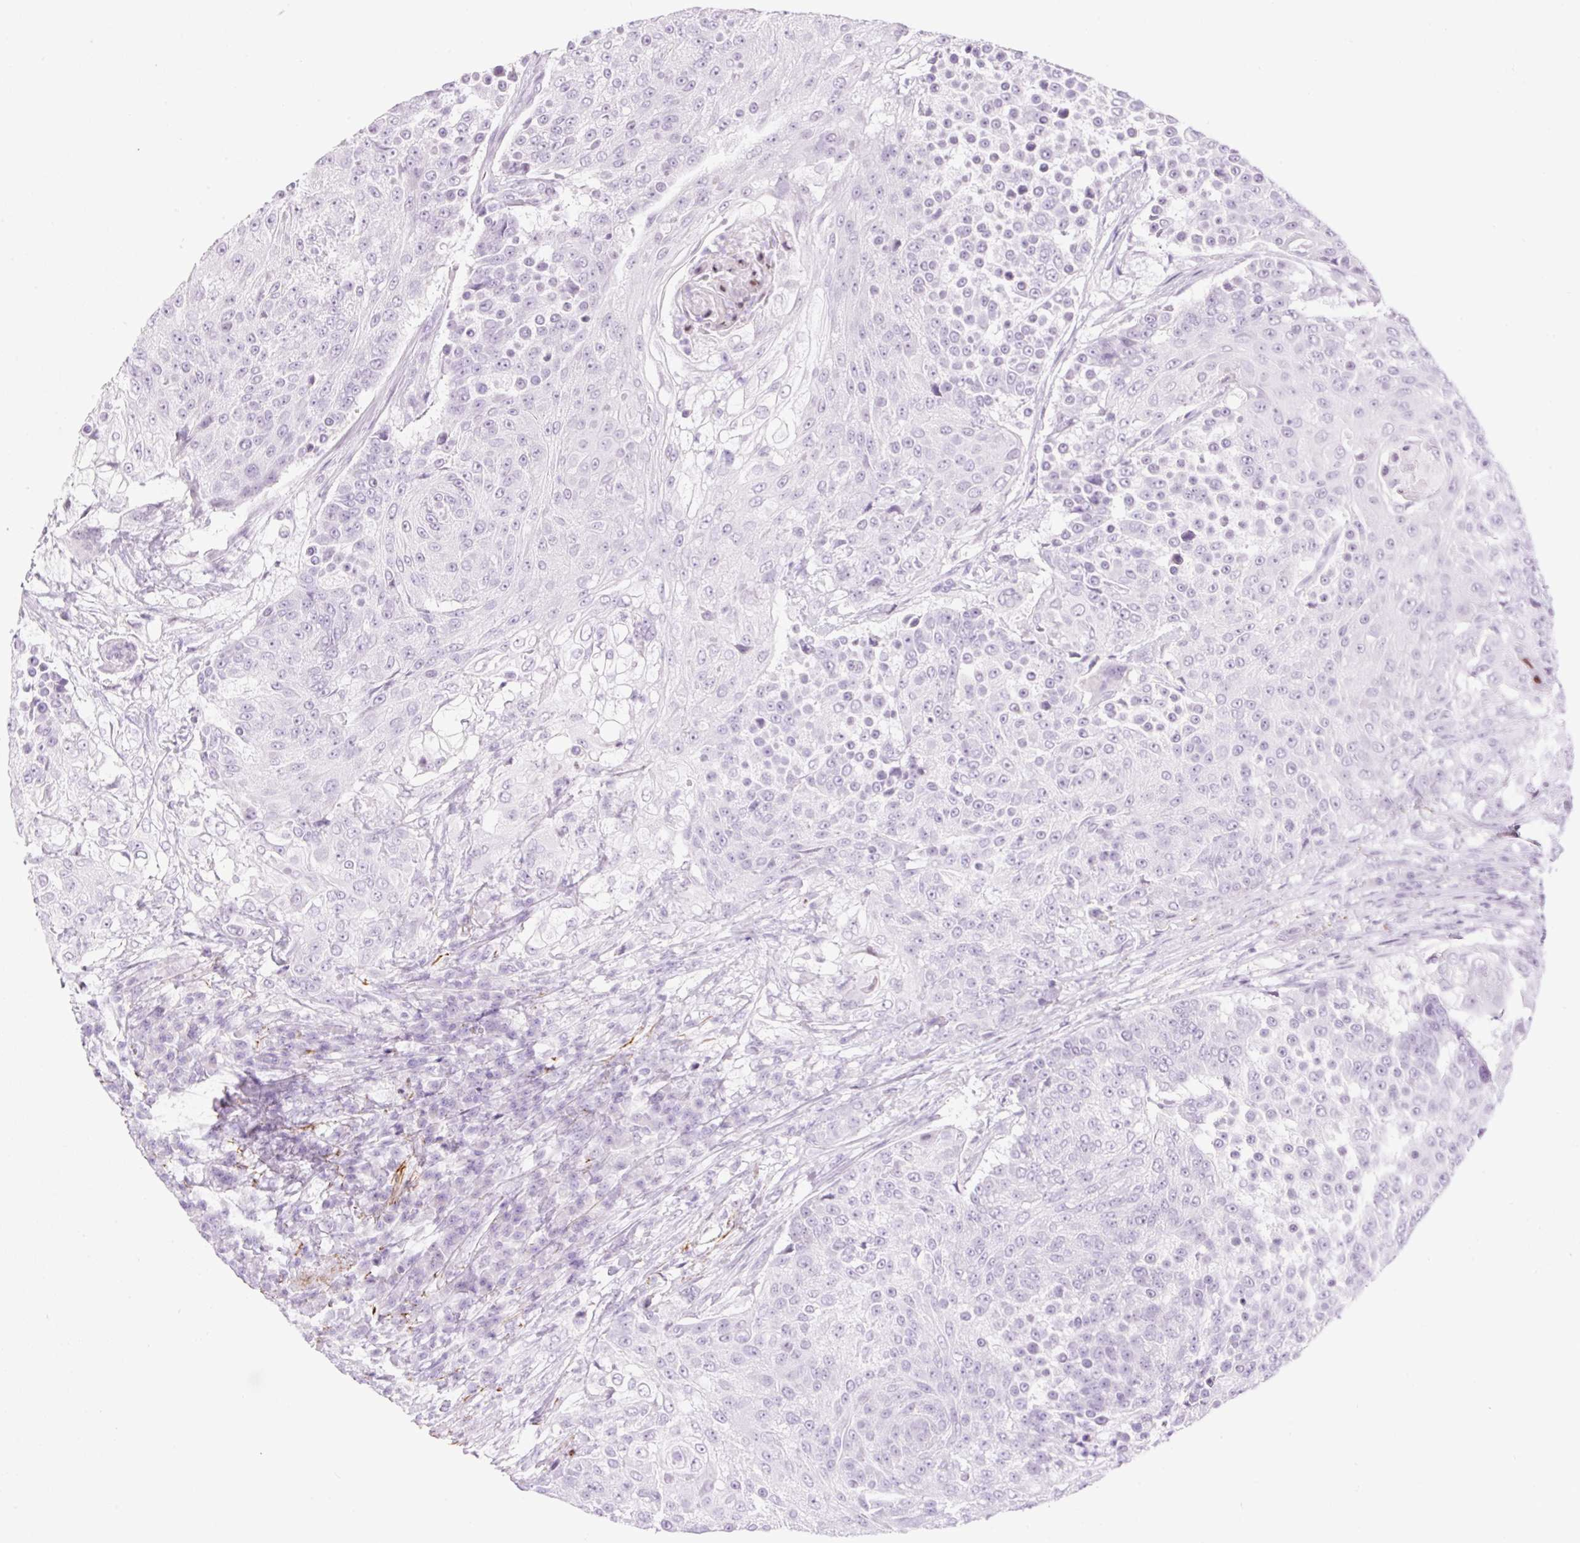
{"staining": {"intensity": "negative", "quantity": "none", "location": "none"}, "tissue": "urothelial cancer", "cell_type": "Tumor cells", "image_type": "cancer", "snomed": [{"axis": "morphology", "description": "Urothelial carcinoma, High grade"}, {"axis": "topography", "description": "Urinary bladder"}], "caption": "The image exhibits no staining of tumor cells in urothelial carcinoma (high-grade).", "gene": "SP140L", "patient": {"sex": "female", "age": 63}}